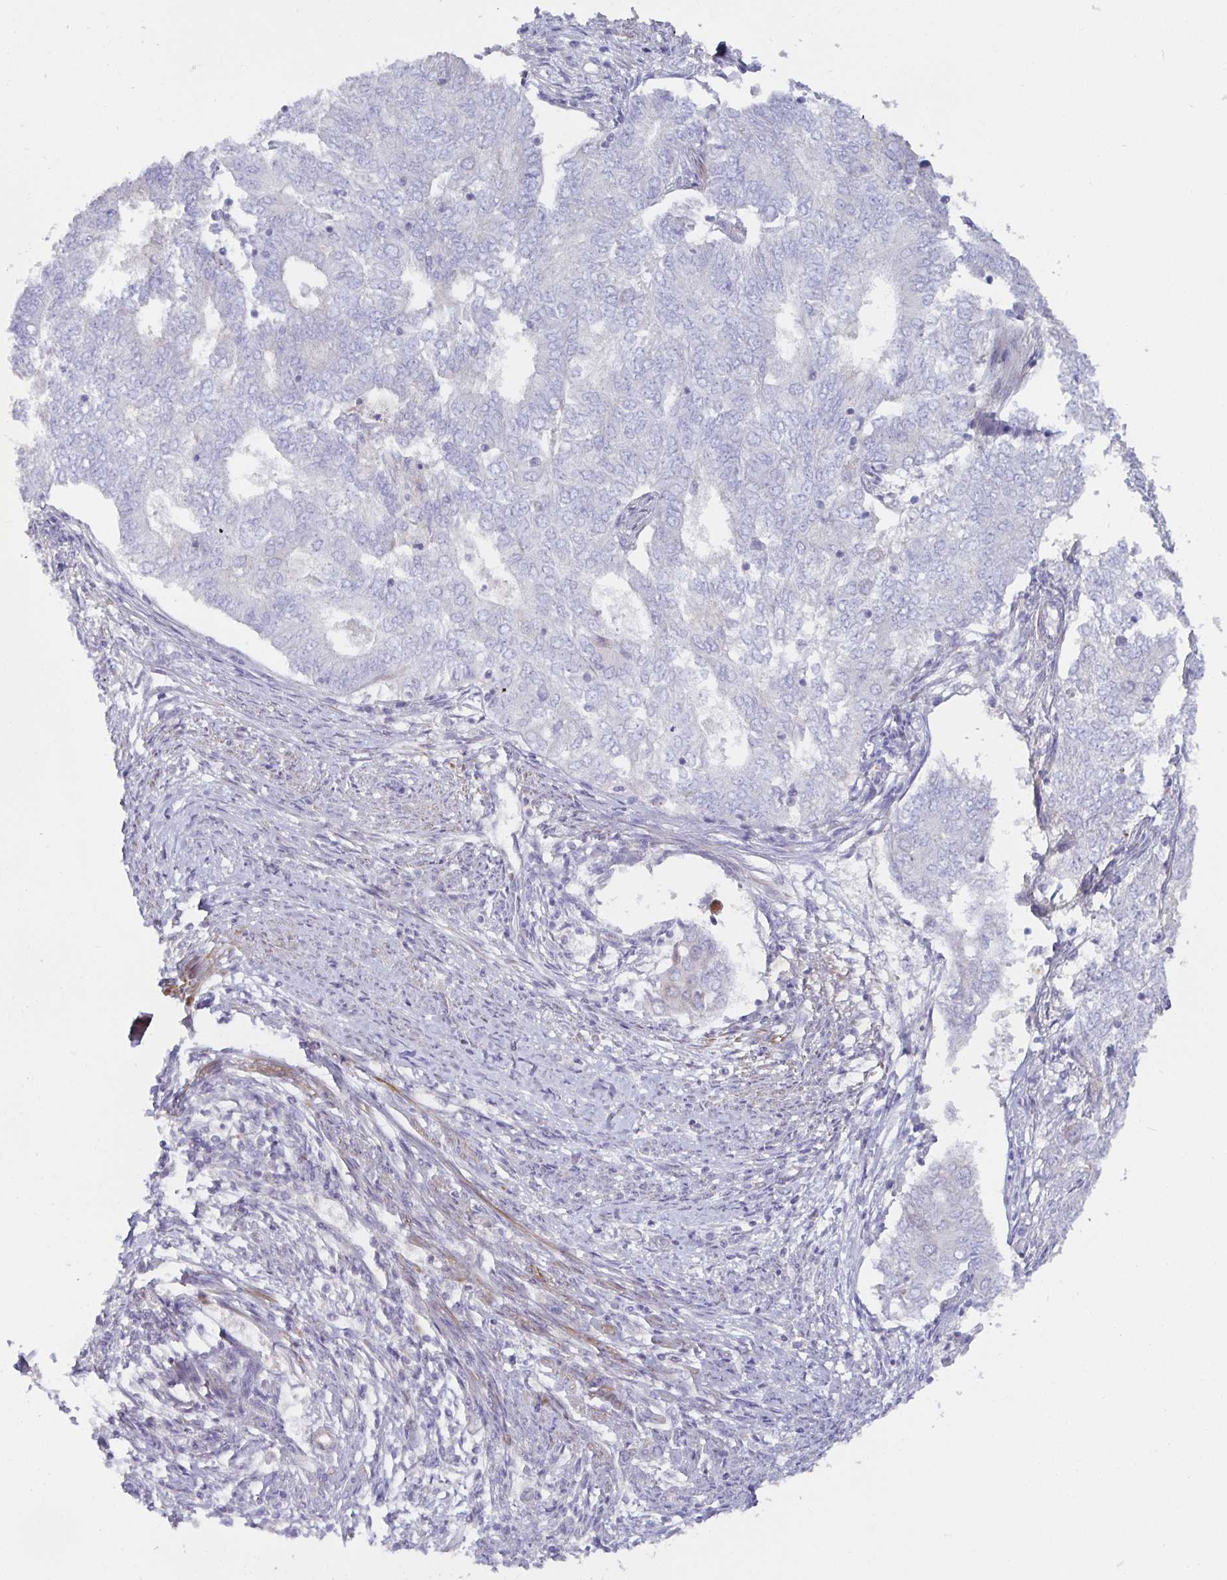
{"staining": {"intensity": "negative", "quantity": "none", "location": "none"}, "tissue": "endometrial cancer", "cell_type": "Tumor cells", "image_type": "cancer", "snomed": [{"axis": "morphology", "description": "Adenocarcinoma, NOS"}, {"axis": "topography", "description": "Endometrium"}], "caption": "A high-resolution histopathology image shows IHC staining of endometrial cancer, which shows no significant expression in tumor cells.", "gene": "METTL22", "patient": {"sex": "female", "age": 62}}